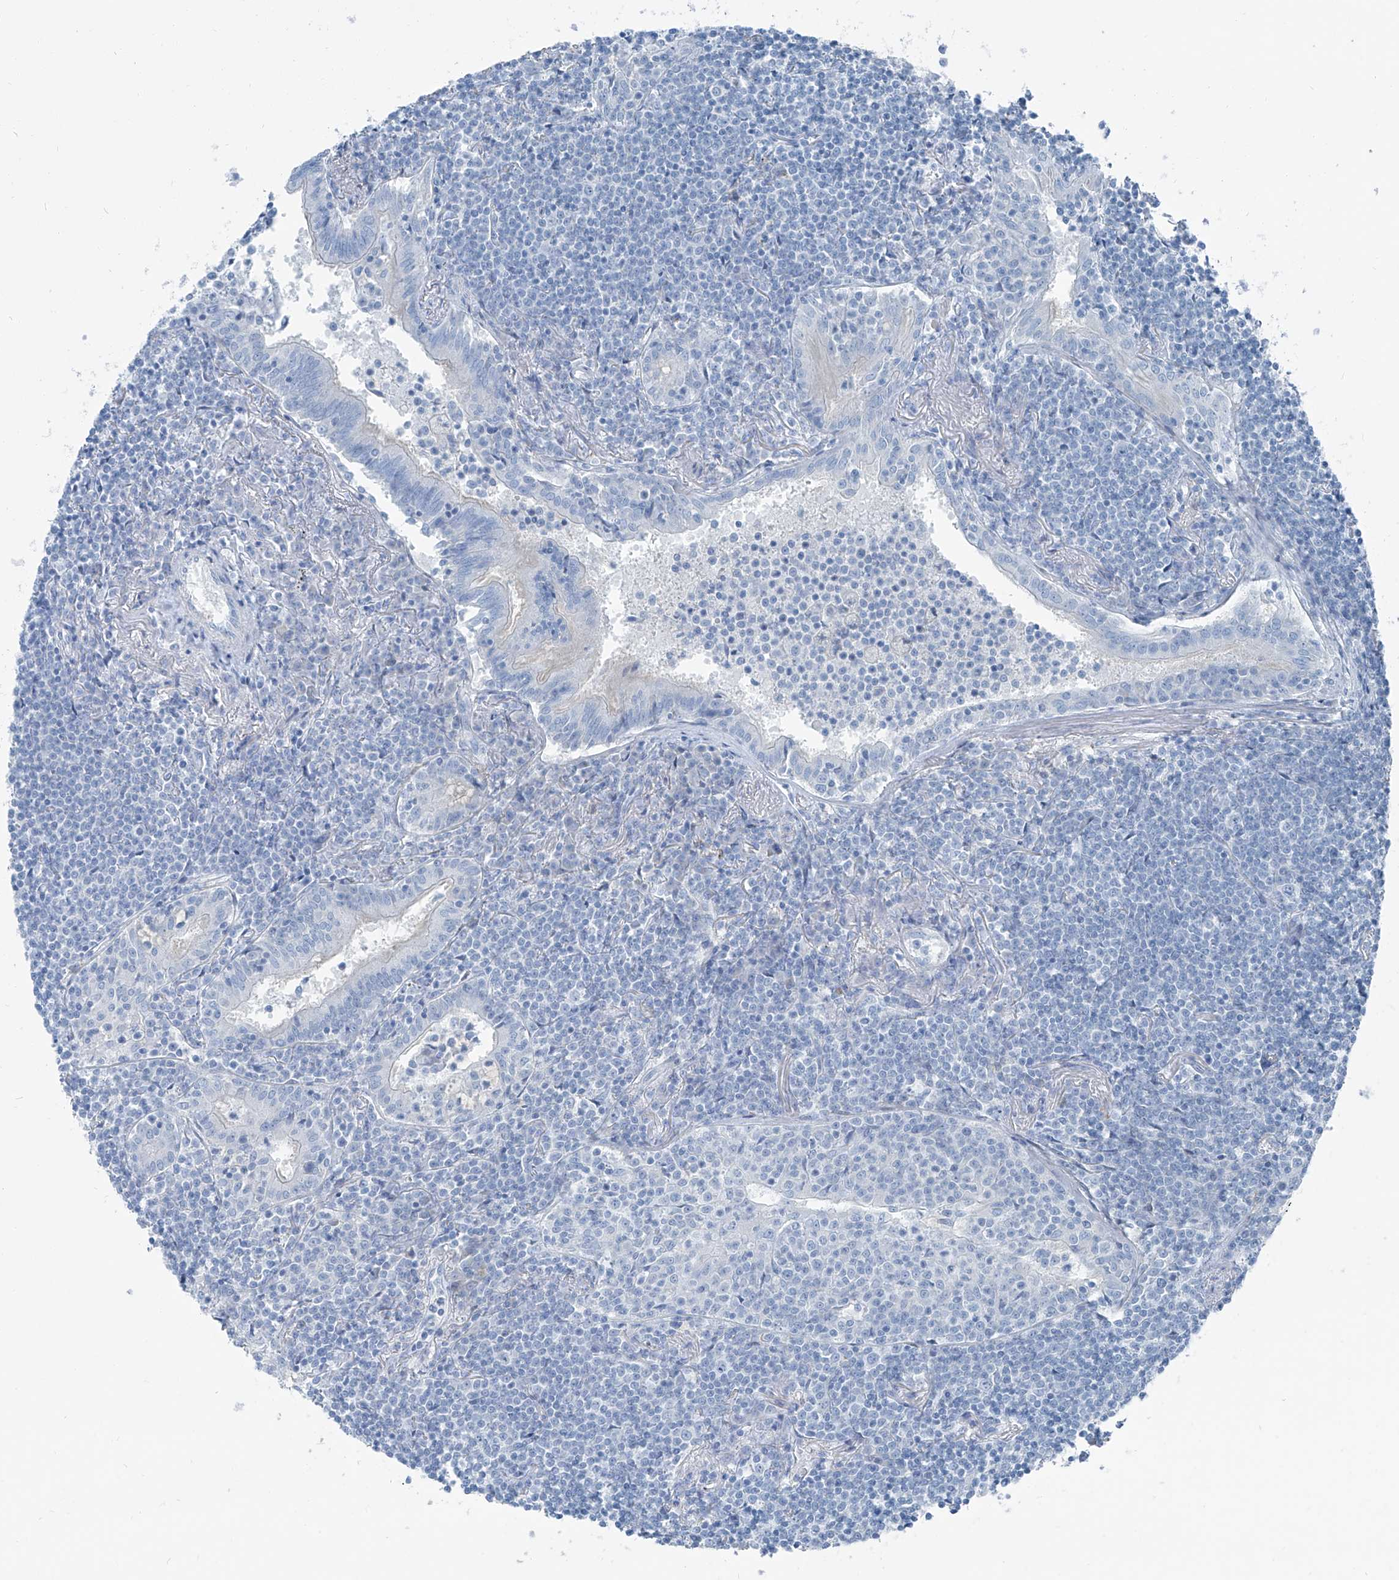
{"staining": {"intensity": "negative", "quantity": "none", "location": "none"}, "tissue": "lymphoma", "cell_type": "Tumor cells", "image_type": "cancer", "snomed": [{"axis": "morphology", "description": "Malignant lymphoma, non-Hodgkin's type, Low grade"}, {"axis": "topography", "description": "Lung"}], "caption": "High power microscopy micrograph of an IHC photomicrograph of lymphoma, revealing no significant staining in tumor cells.", "gene": "RGN", "patient": {"sex": "female", "age": 71}}